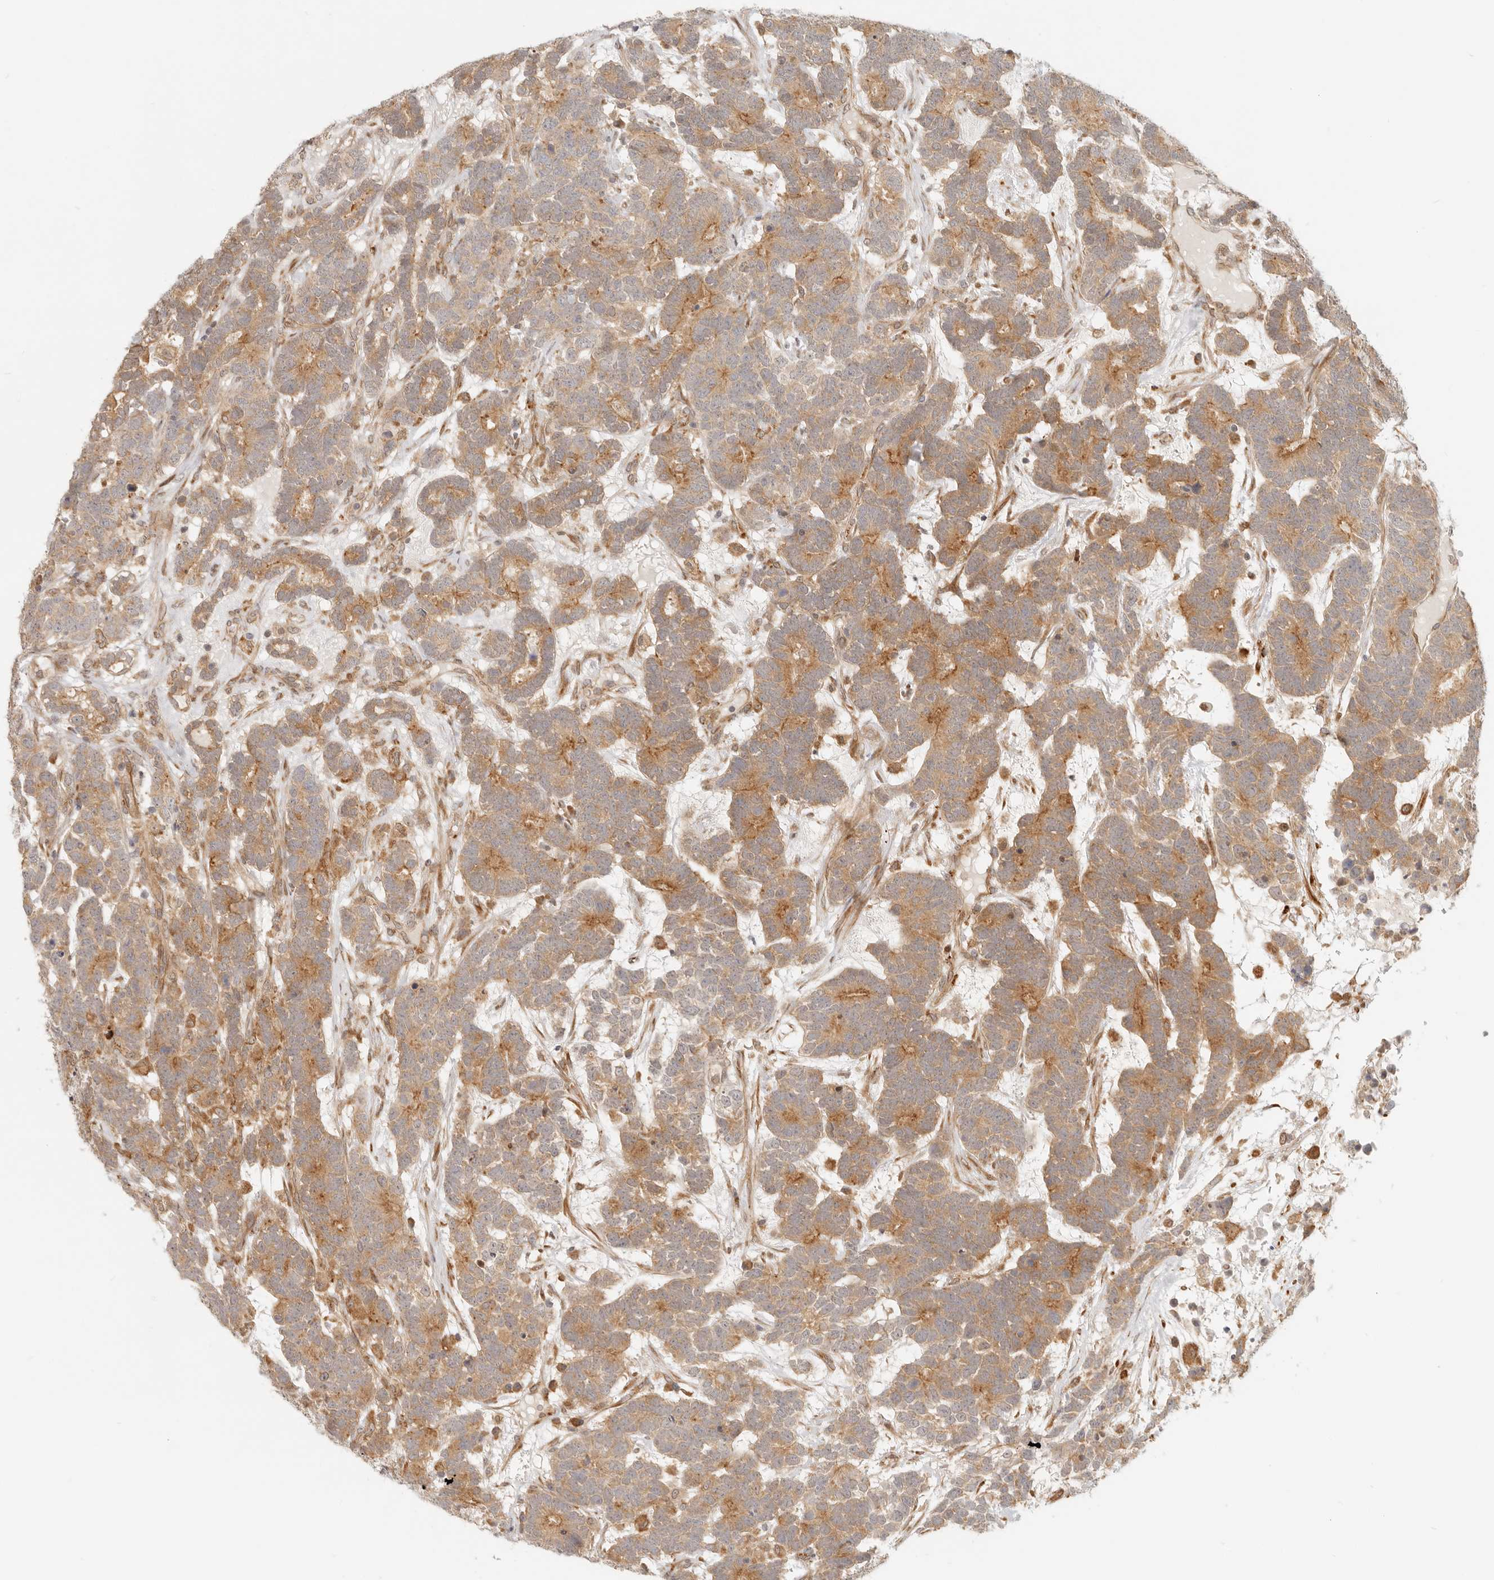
{"staining": {"intensity": "moderate", "quantity": "25%-75%", "location": "cytoplasmic/membranous"}, "tissue": "testis cancer", "cell_type": "Tumor cells", "image_type": "cancer", "snomed": [{"axis": "morphology", "description": "Carcinoma, Embryonal, NOS"}, {"axis": "topography", "description": "Testis"}], "caption": "Protein staining displays moderate cytoplasmic/membranous positivity in approximately 25%-75% of tumor cells in testis cancer. (DAB (3,3'-diaminobenzidine) = brown stain, brightfield microscopy at high magnification).", "gene": "TUFT1", "patient": {"sex": "male", "age": 26}}